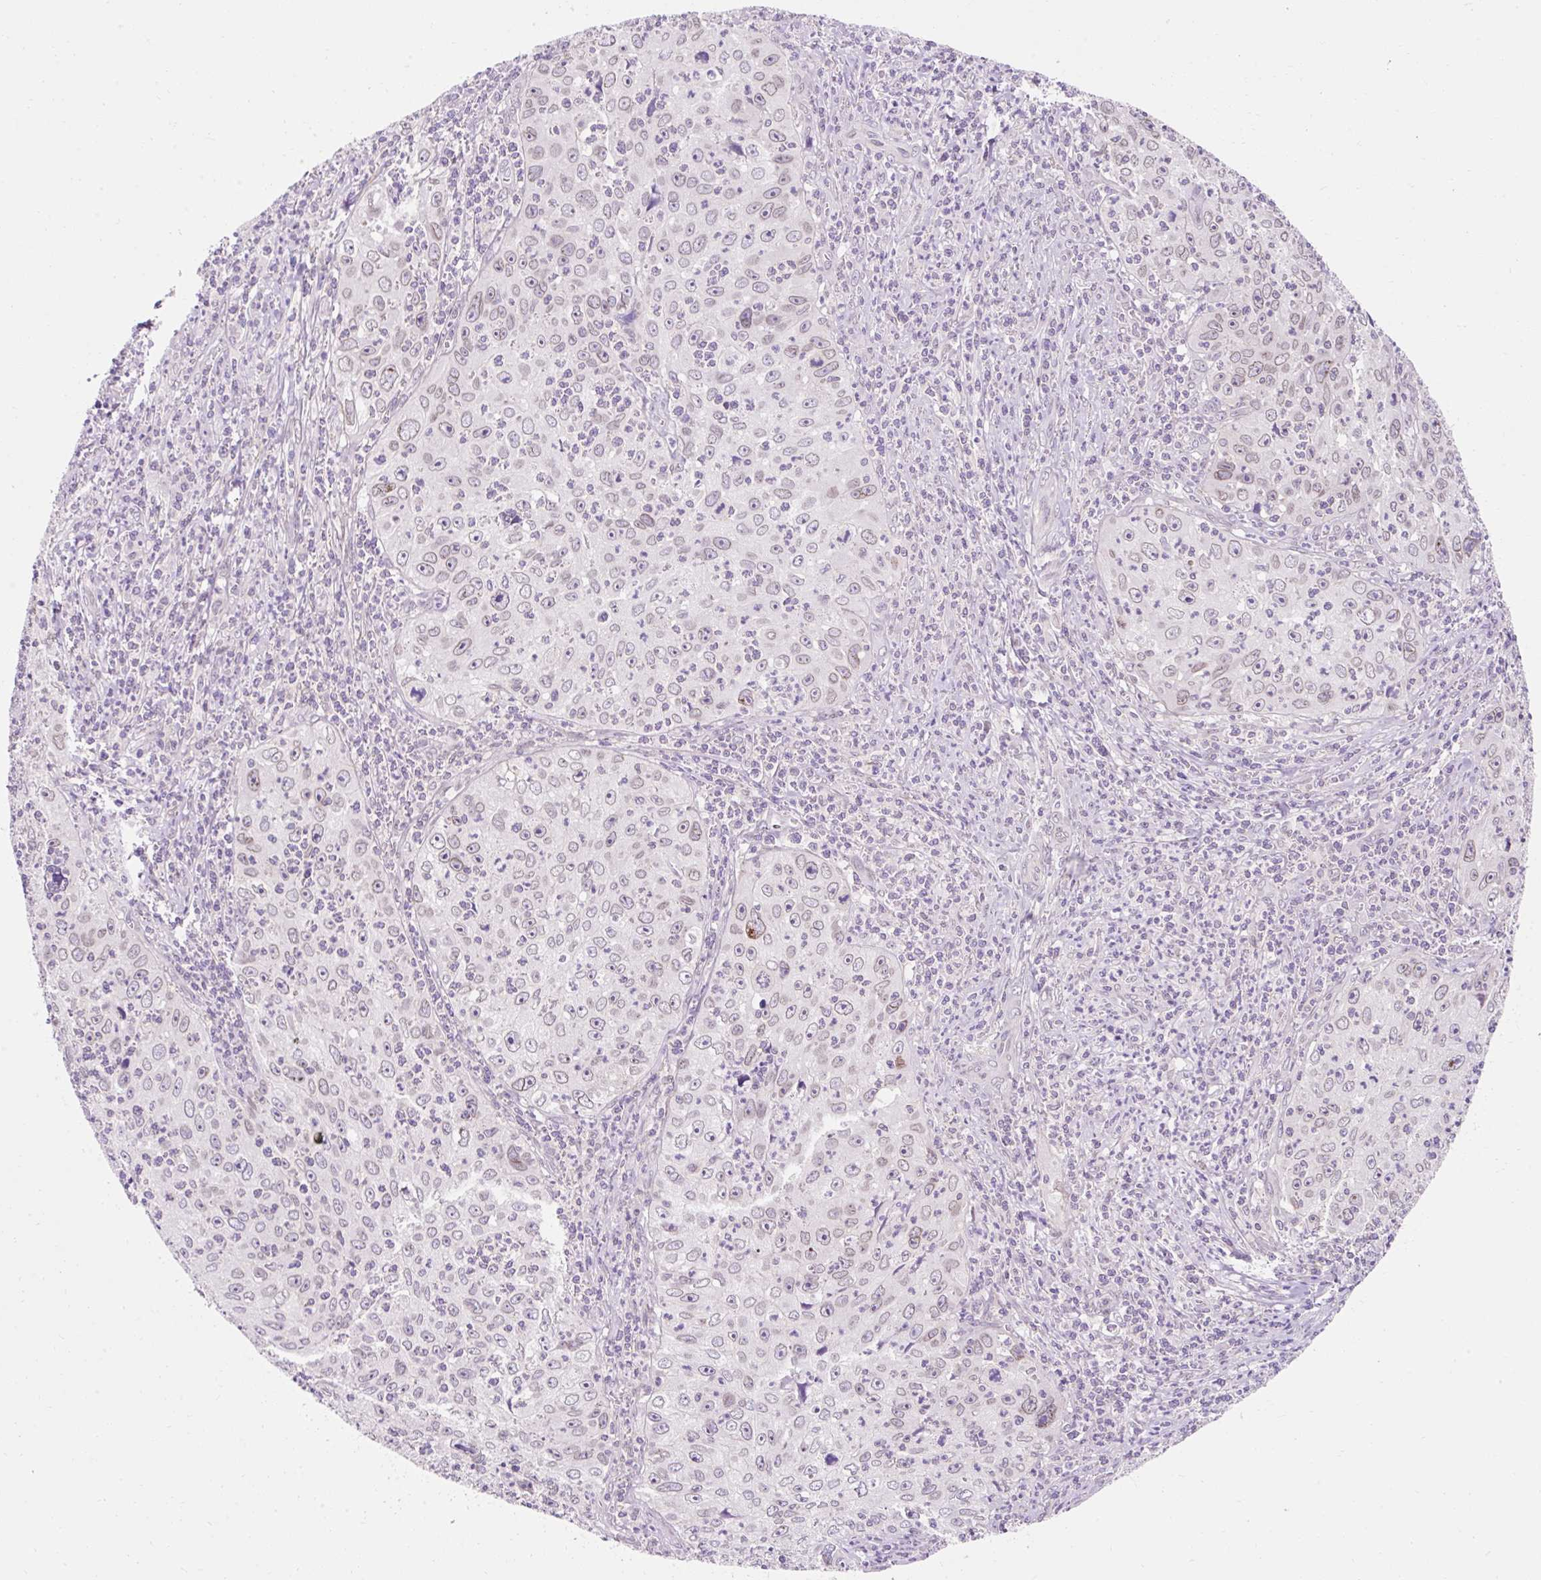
{"staining": {"intensity": "weak", "quantity": ">75%", "location": "cytoplasmic/membranous,nuclear"}, "tissue": "cervical cancer", "cell_type": "Tumor cells", "image_type": "cancer", "snomed": [{"axis": "morphology", "description": "Squamous cell carcinoma, NOS"}, {"axis": "topography", "description": "Cervix"}], "caption": "DAB (3,3'-diaminobenzidine) immunohistochemical staining of human cervical cancer shows weak cytoplasmic/membranous and nuclear protein positivity in approximately >75% of tumor cells.", "gene": "ZNF610", "patient": {"sex": "female", "age": 30}}